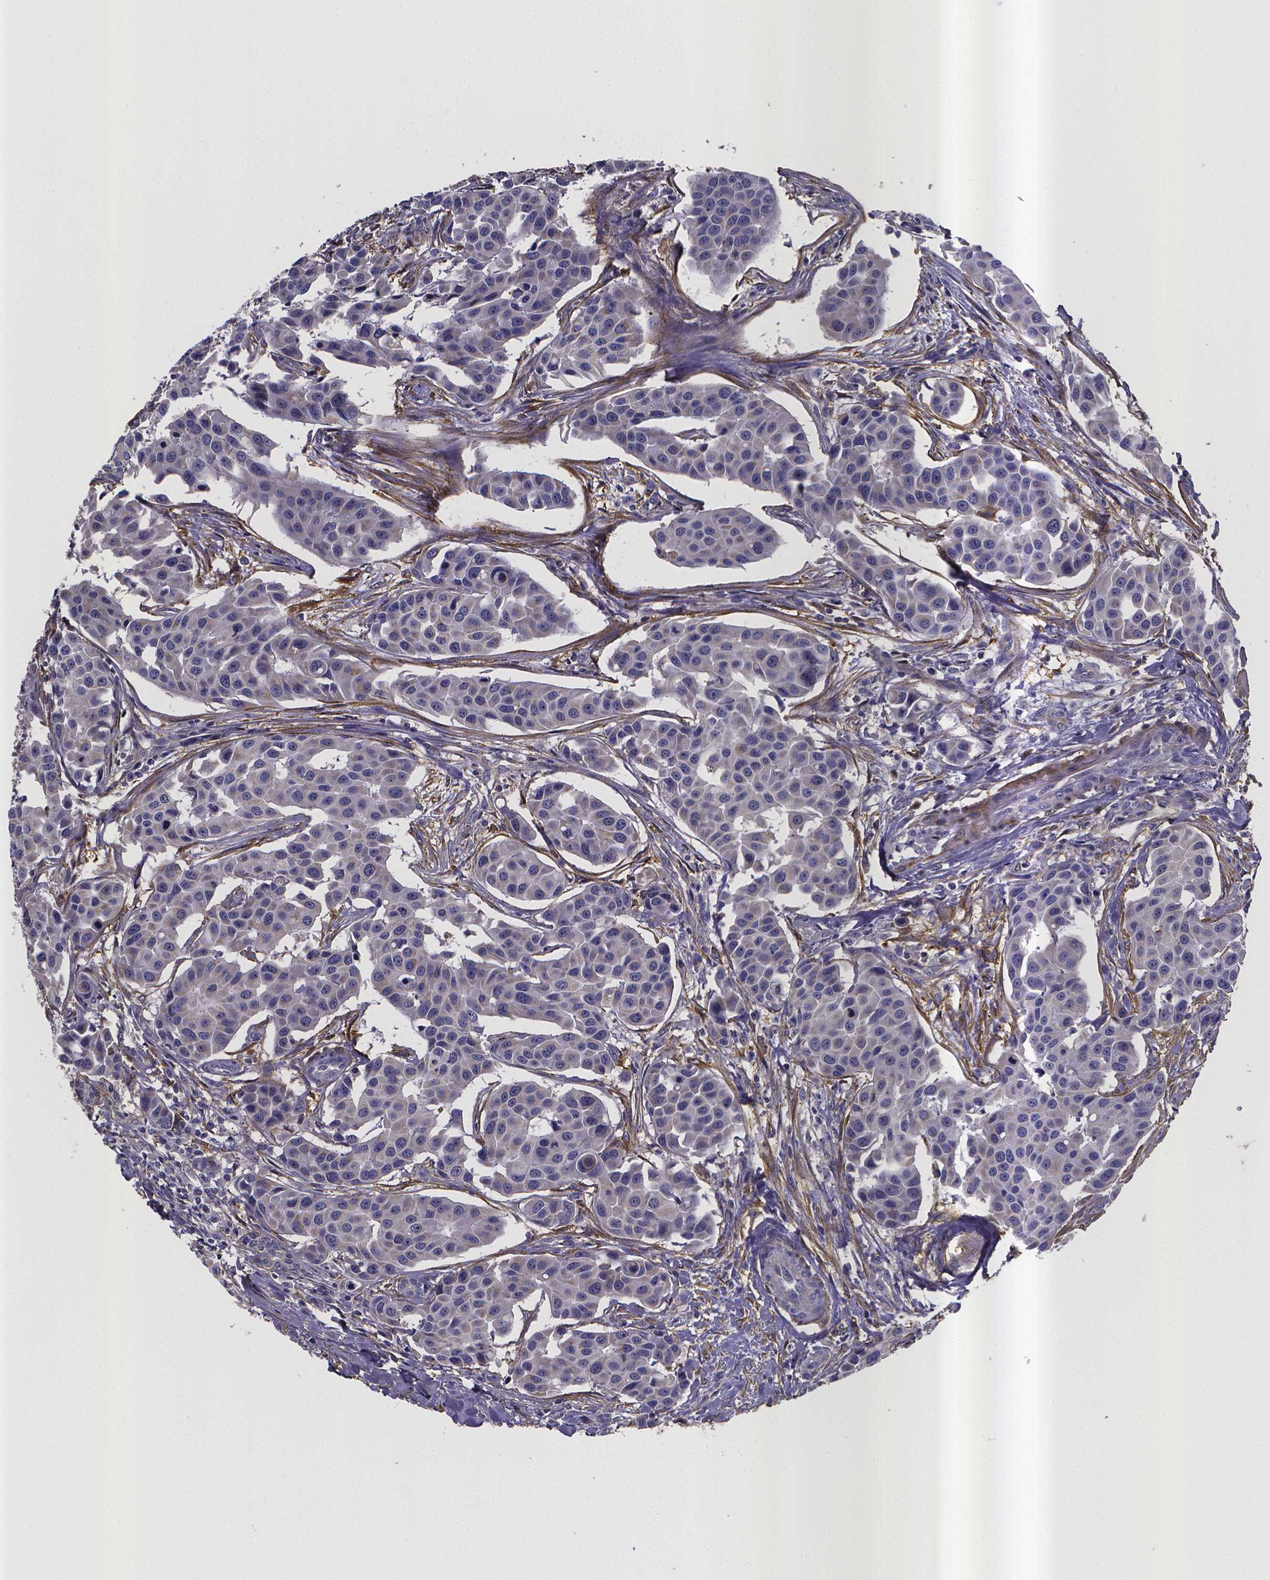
{"staining": {"intensity": "negative", "quantity": "none", "location": "none"}, "tissue": "head and neck cancer", "cell_type": "Tumor cells", "image_type": "cancer", "snomed": [{"axis": "morphology", "description": "Adenocarcinoma, NOS"}, {"axis": "topography", "description": "Head-Neck"}], "caption": "The immunohistochemistry (IHC) histopathology image has no significant positivity in tumor cells of head and neck cancer (adenocarcinoma) tissue.", "gene": "RERG", "patient": {"sex": "male", "age": 76}}